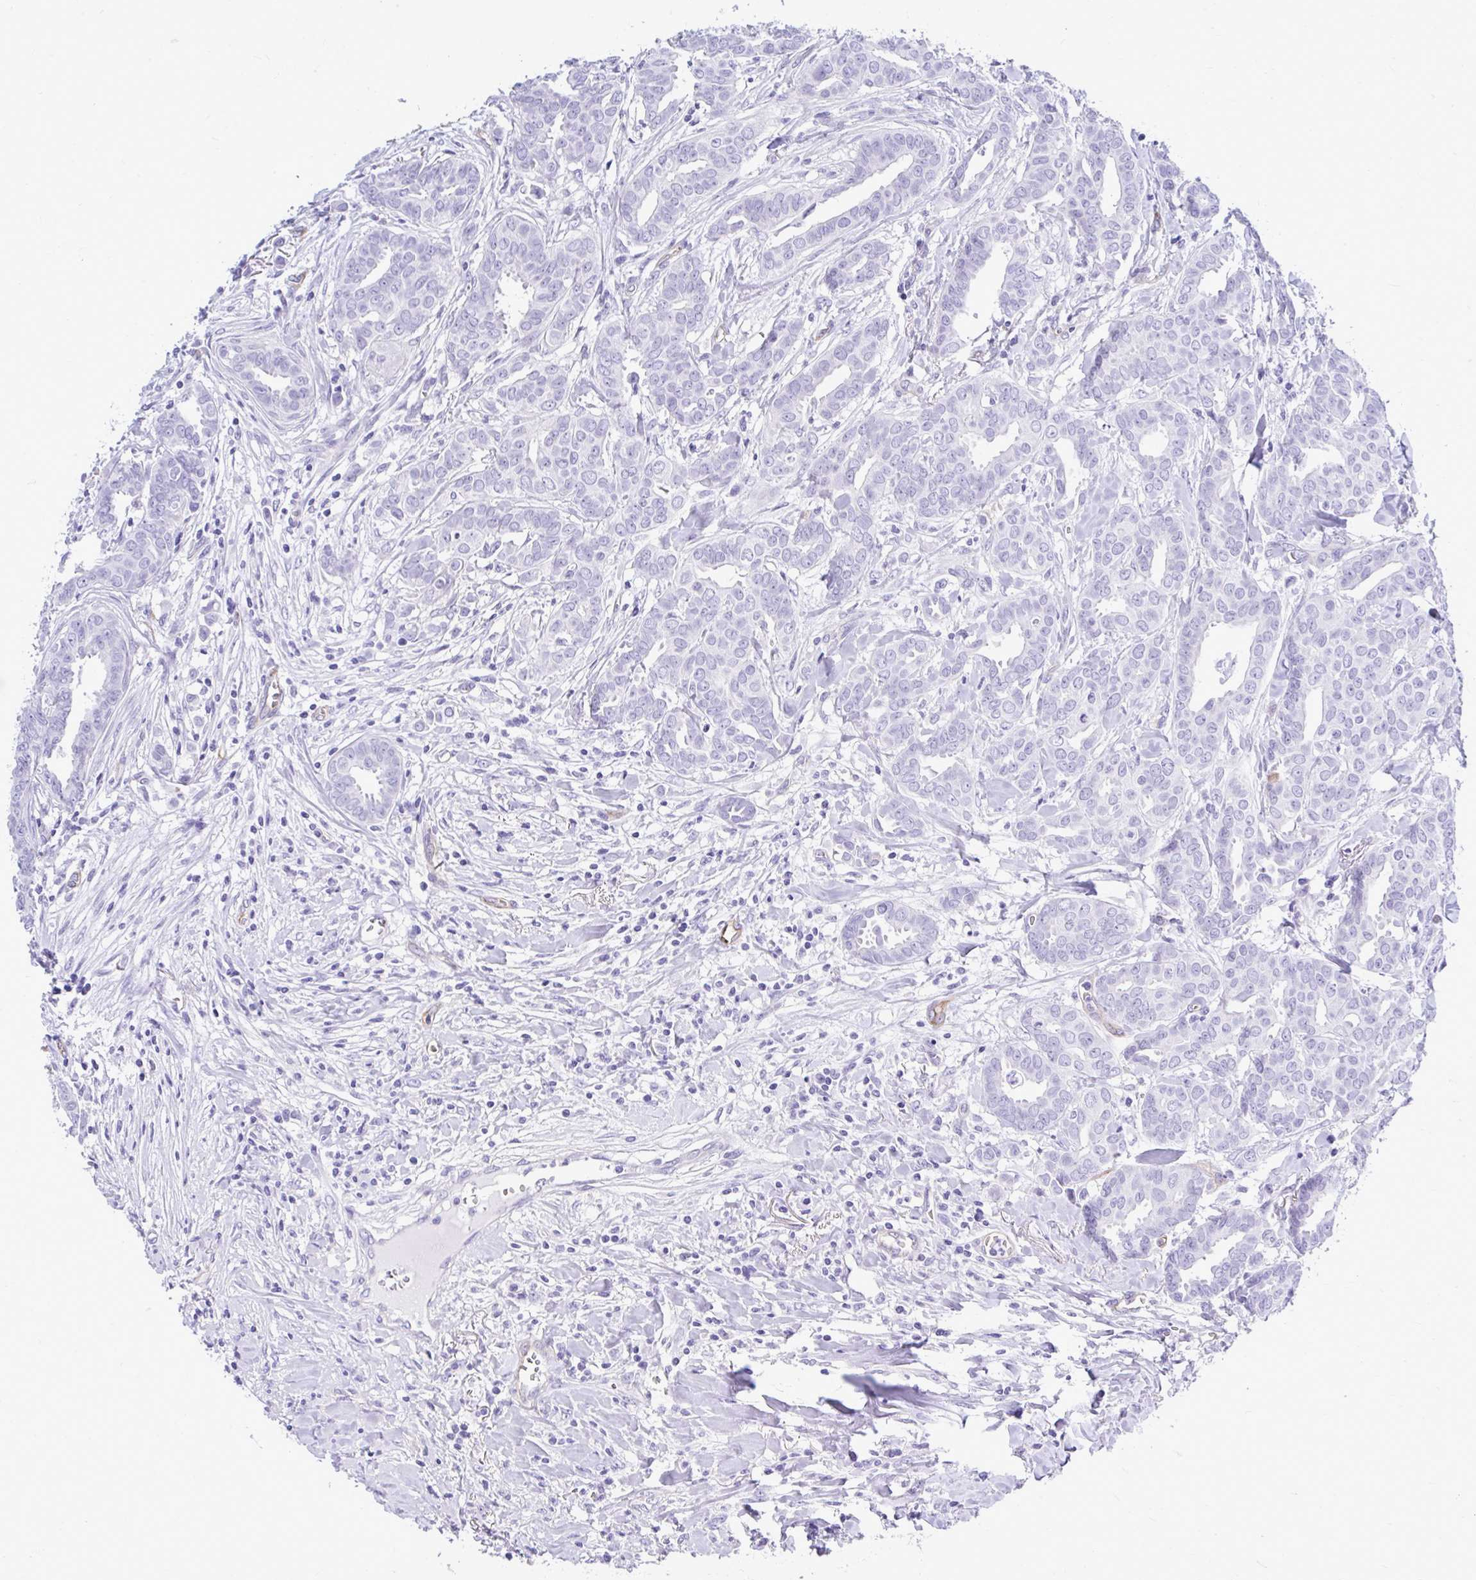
{"staining": {"intensity": "negative", "quantity": "none", "location": "none"}, "tissue": "breast cancer", "cell_type": "Tumor cells", "image_type": "cancer", "snomed": [{"axis": "morphology", "description": "Duct carcinoma"}, {"axis": "topography", "description": "Breast"}], "caption": "Tumor cells show no significant protein expression in breast cancer (invasive ductal carcinoma).", "gene": "ABCG2", "patient": {"sex": "female", "age": 45}}